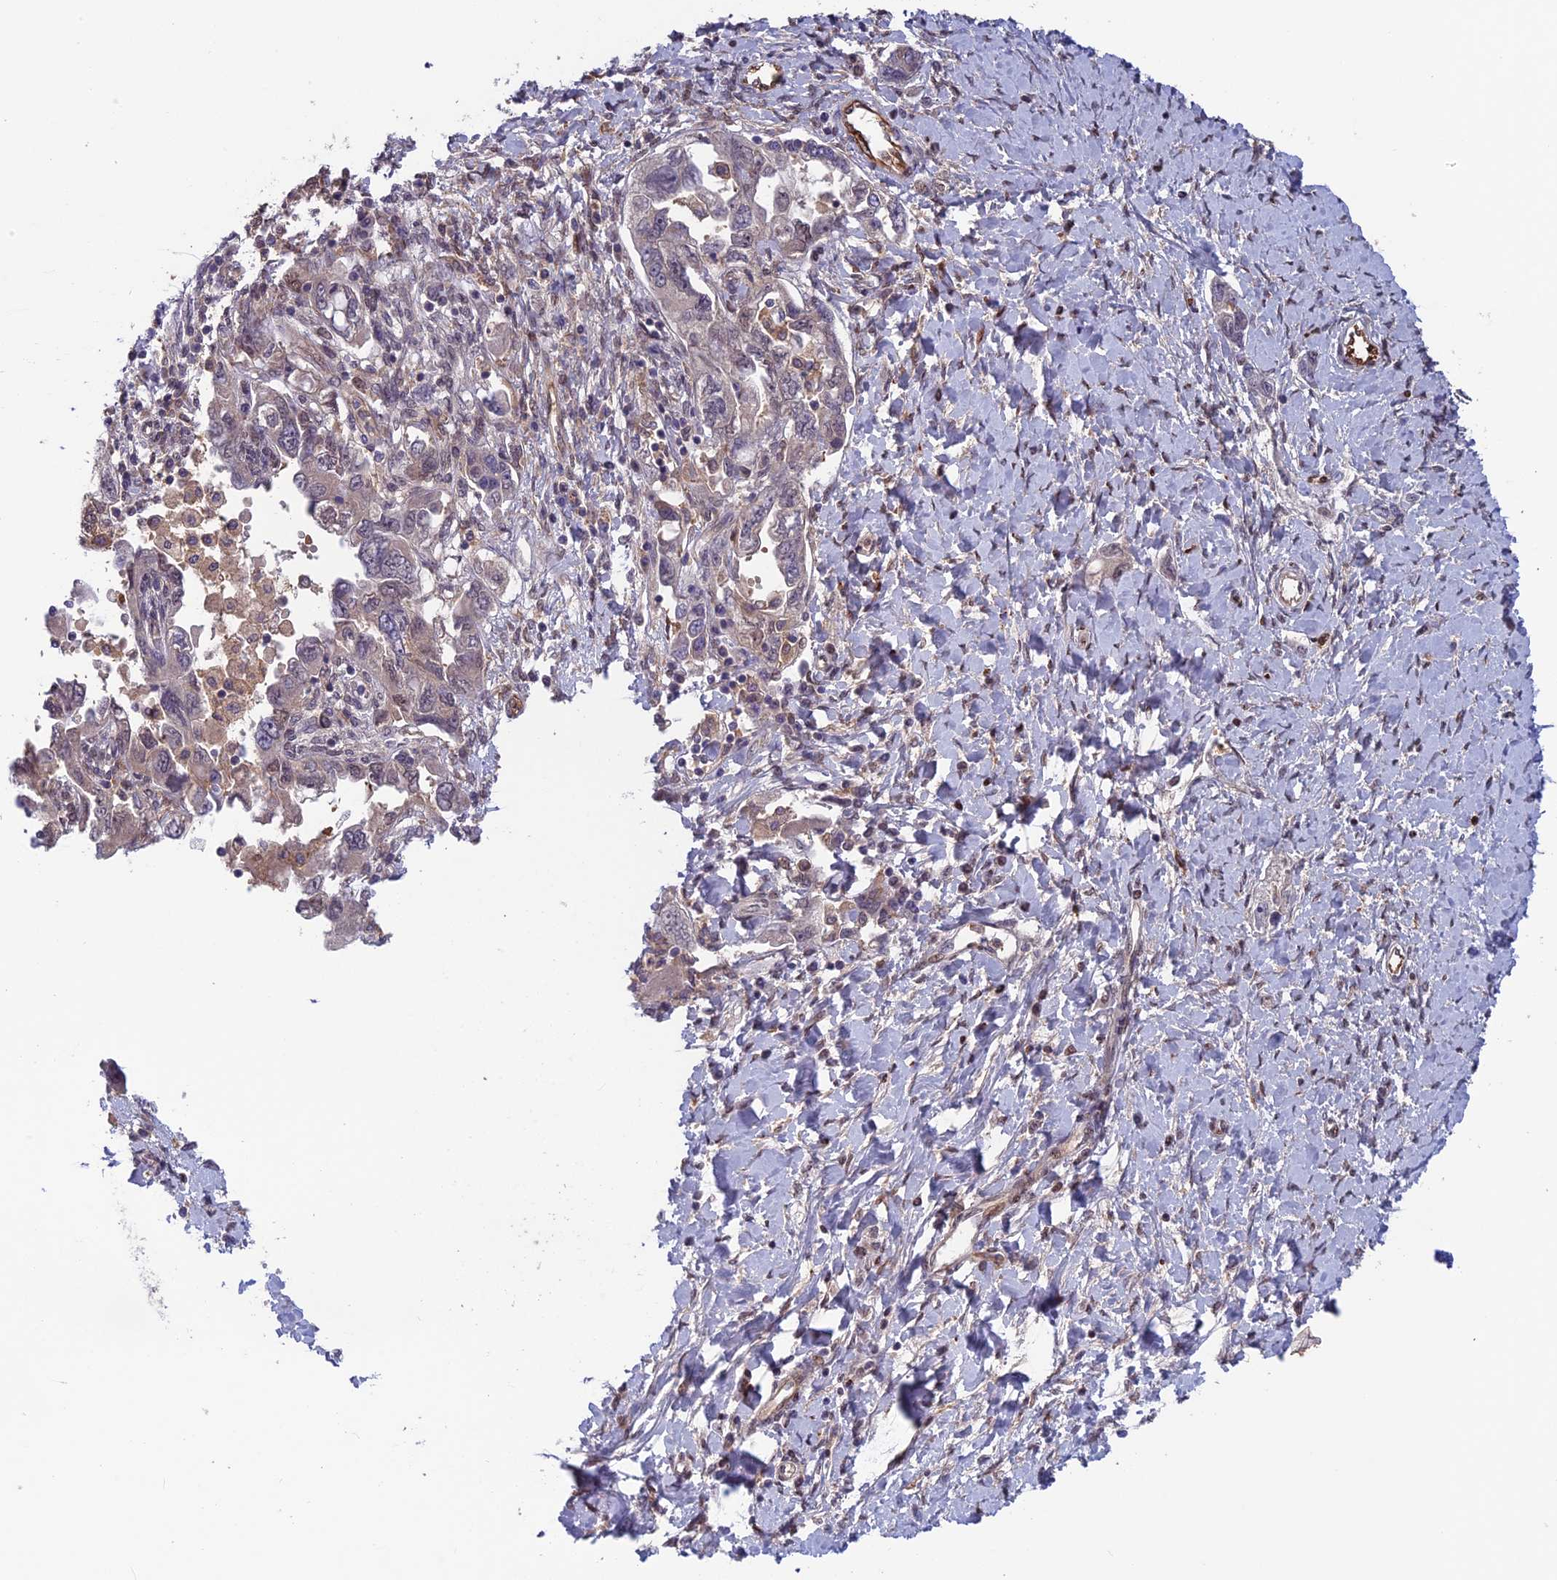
{"staining": {"intensity": "weak", "quantity": "<25%", "location": "cytoplasmic/membranous"}, "tissue": "ovarian cancer", "cell_type": "Tumor cells", "image_type": "cancer", "snomed": [{"axis": "morphology", "description": "Carcinoma, NOS"}, {"axis": "morphology", "description": "Cystadenocarcinoma, serous, NOS"}, {"axis": "topography", "description": "Ovary"}], "caption": "Immunohistochemistry (IHC) histopathology image of ovarian cancer (carcinoma) stained for a protein (brown), which exhibits no staining in tumor cells.", "gene": "MAST2", "patient": {"sex": "female", "age": 69}}